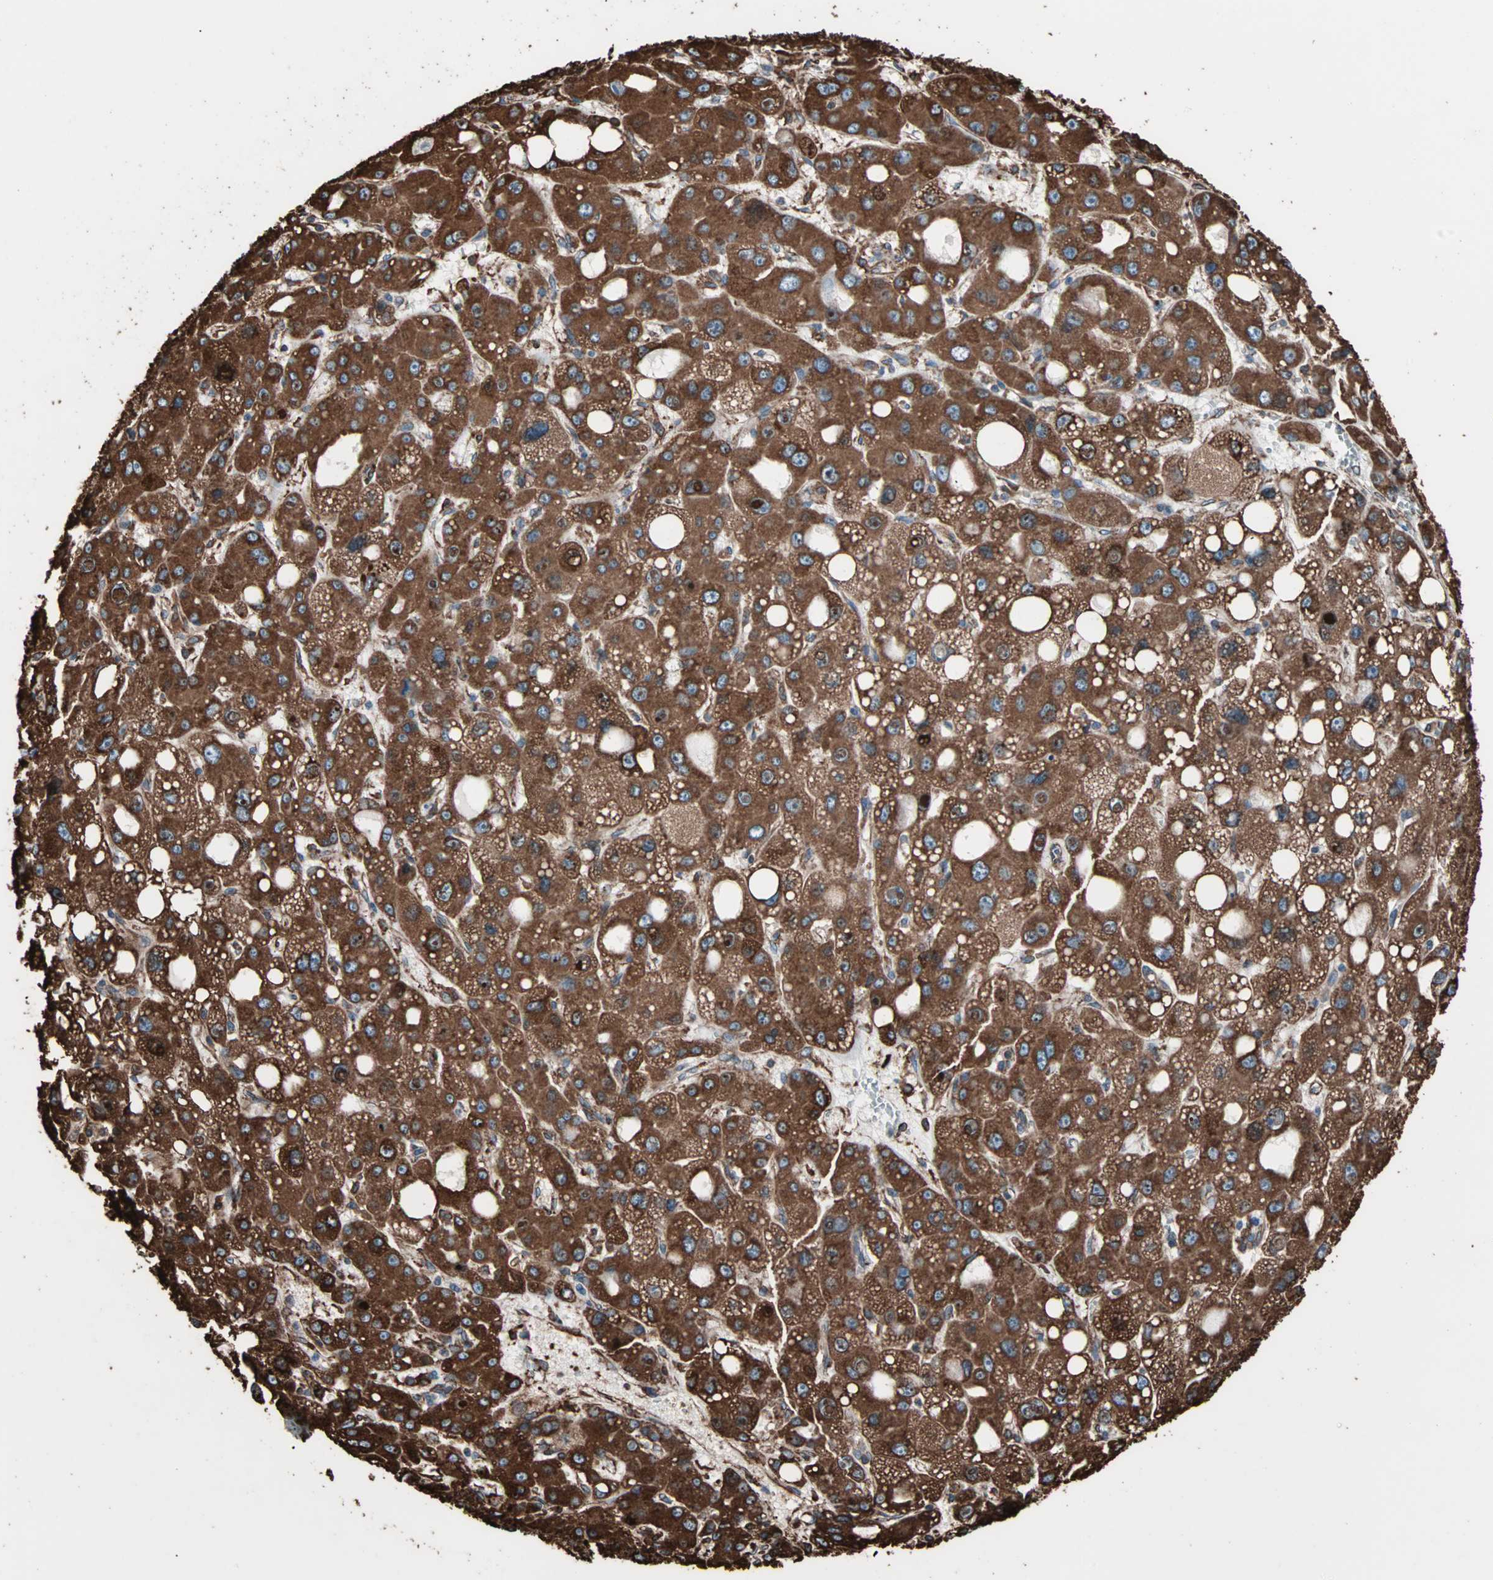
{"staining": {"intensity": "strong", "quantity": ">75%", "location": "cytoplasmic/membranous"}, "tissue": "liver cancer", "cell_type": "Tumor cells", "image_type": "cancer", "snomed": [{"axis": "morphology", "description": "Carcinoma, Hepatocellular, NOS"}, {"axis": "topography", "description": "Liver"}], "caption": "Liver hepatocellular carcinoma was stained to show a protein in brown. There is high levels of strong cytoplasmic/membranous expression in approximately >75% of tumor cells. The protein is shown in brown color, while the nuclei are stained blue.", "gene": "HSP90B1", "patient": {"sex": "male", "age": 55}}